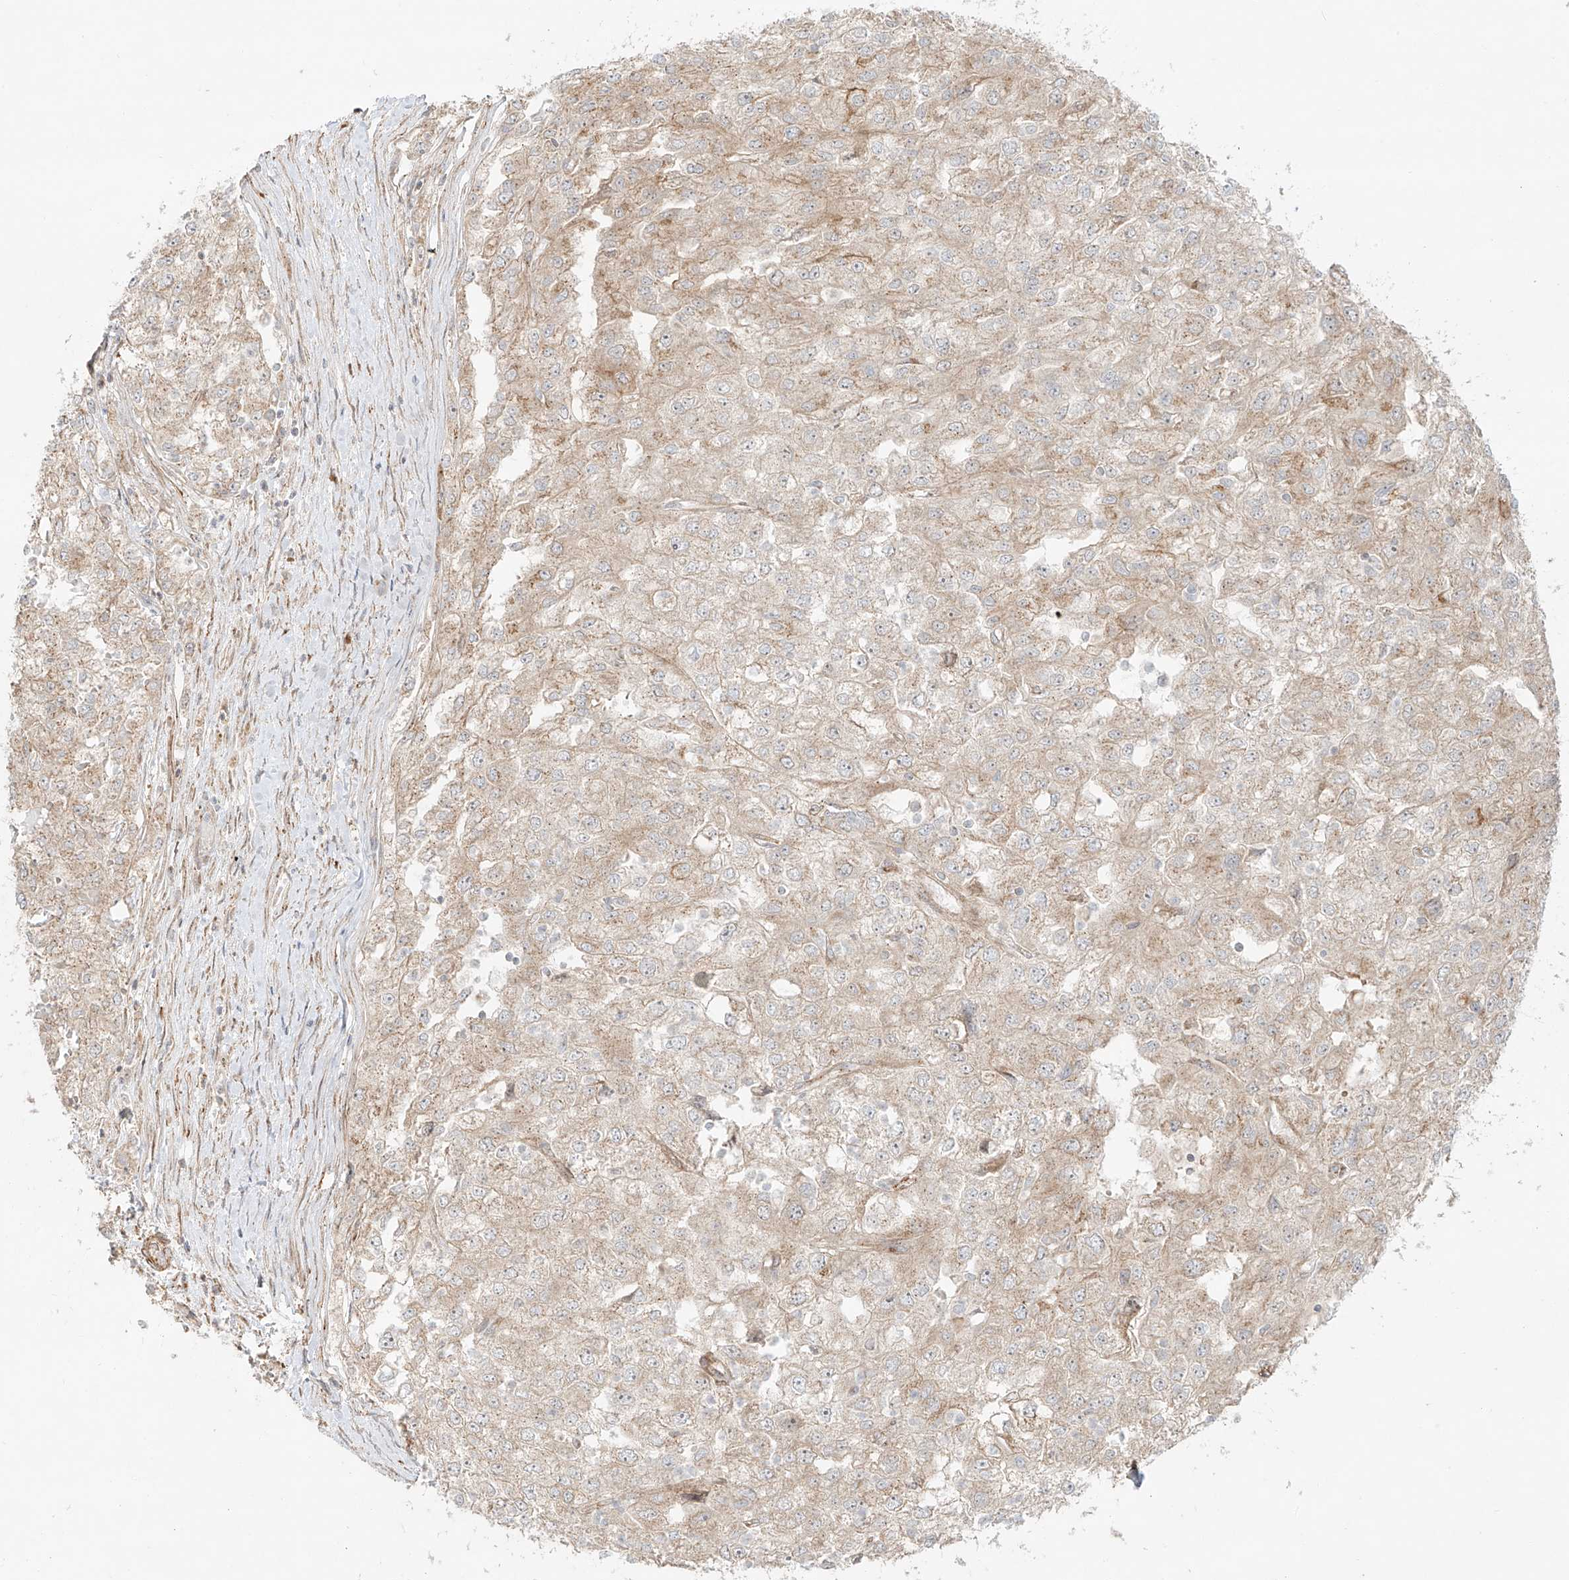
{"staining": {"intensity": "weak", "quantity": "25%-75%", "location": "cytoplasmic/membranous"}, "tissue": "renal cancer", "cell_type": "Tumor cells", "image_type": "cancer", "snomed": [{"axis": "morphology", "description": "Adenocarcinoma, NOS"}, {"axis": "topography", "description": "Kidney"}], "caption": "Renal adenocarcinoma stained for a protein demonstrates weak cytoplasmic/membranous positivity in tumor cells.", "gene": "ZNF287", "patient": {"sex": "female", "age": 54}}